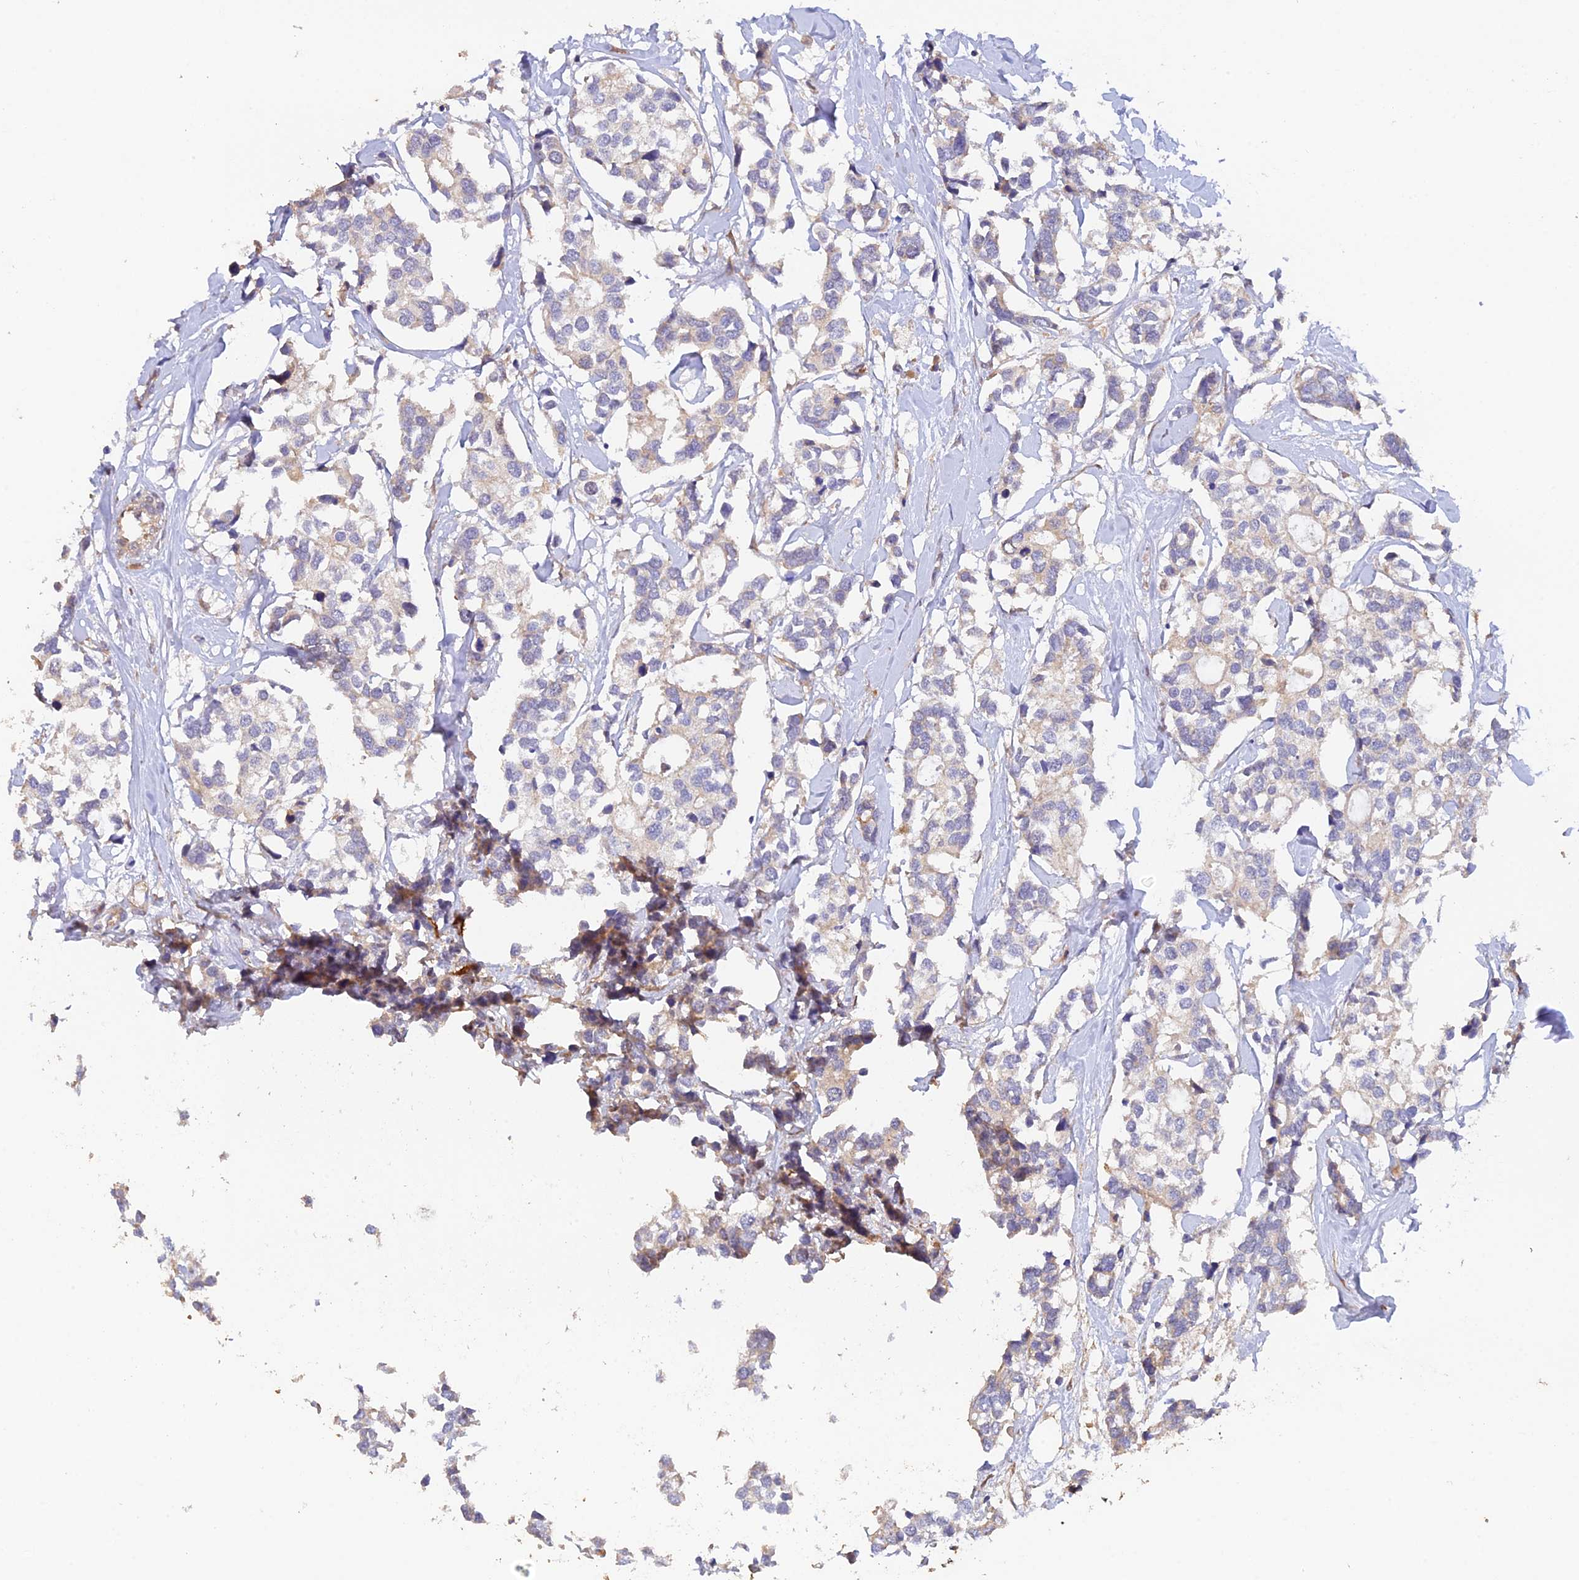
{"staining": {"intensity": "negative", "quantity": "none", "location": "none"}, "tissue": "breast cancer", "cell_type": "Tumor cells", "image_type": "cancer", "snomed": [{"axis": "morphology", "description": "Duct carcinoma"}, {"axis": "topography", "description": "Breast"}], "caption": "IHC of intraductal carcinoma (breast) exhibits no positivity in tumor cells. (DAB immunohistochemistry visualized using brightfield microscopy, high magnification).", "gene": "MYO9A", "patient": {"sex": "female", "age": 83}}